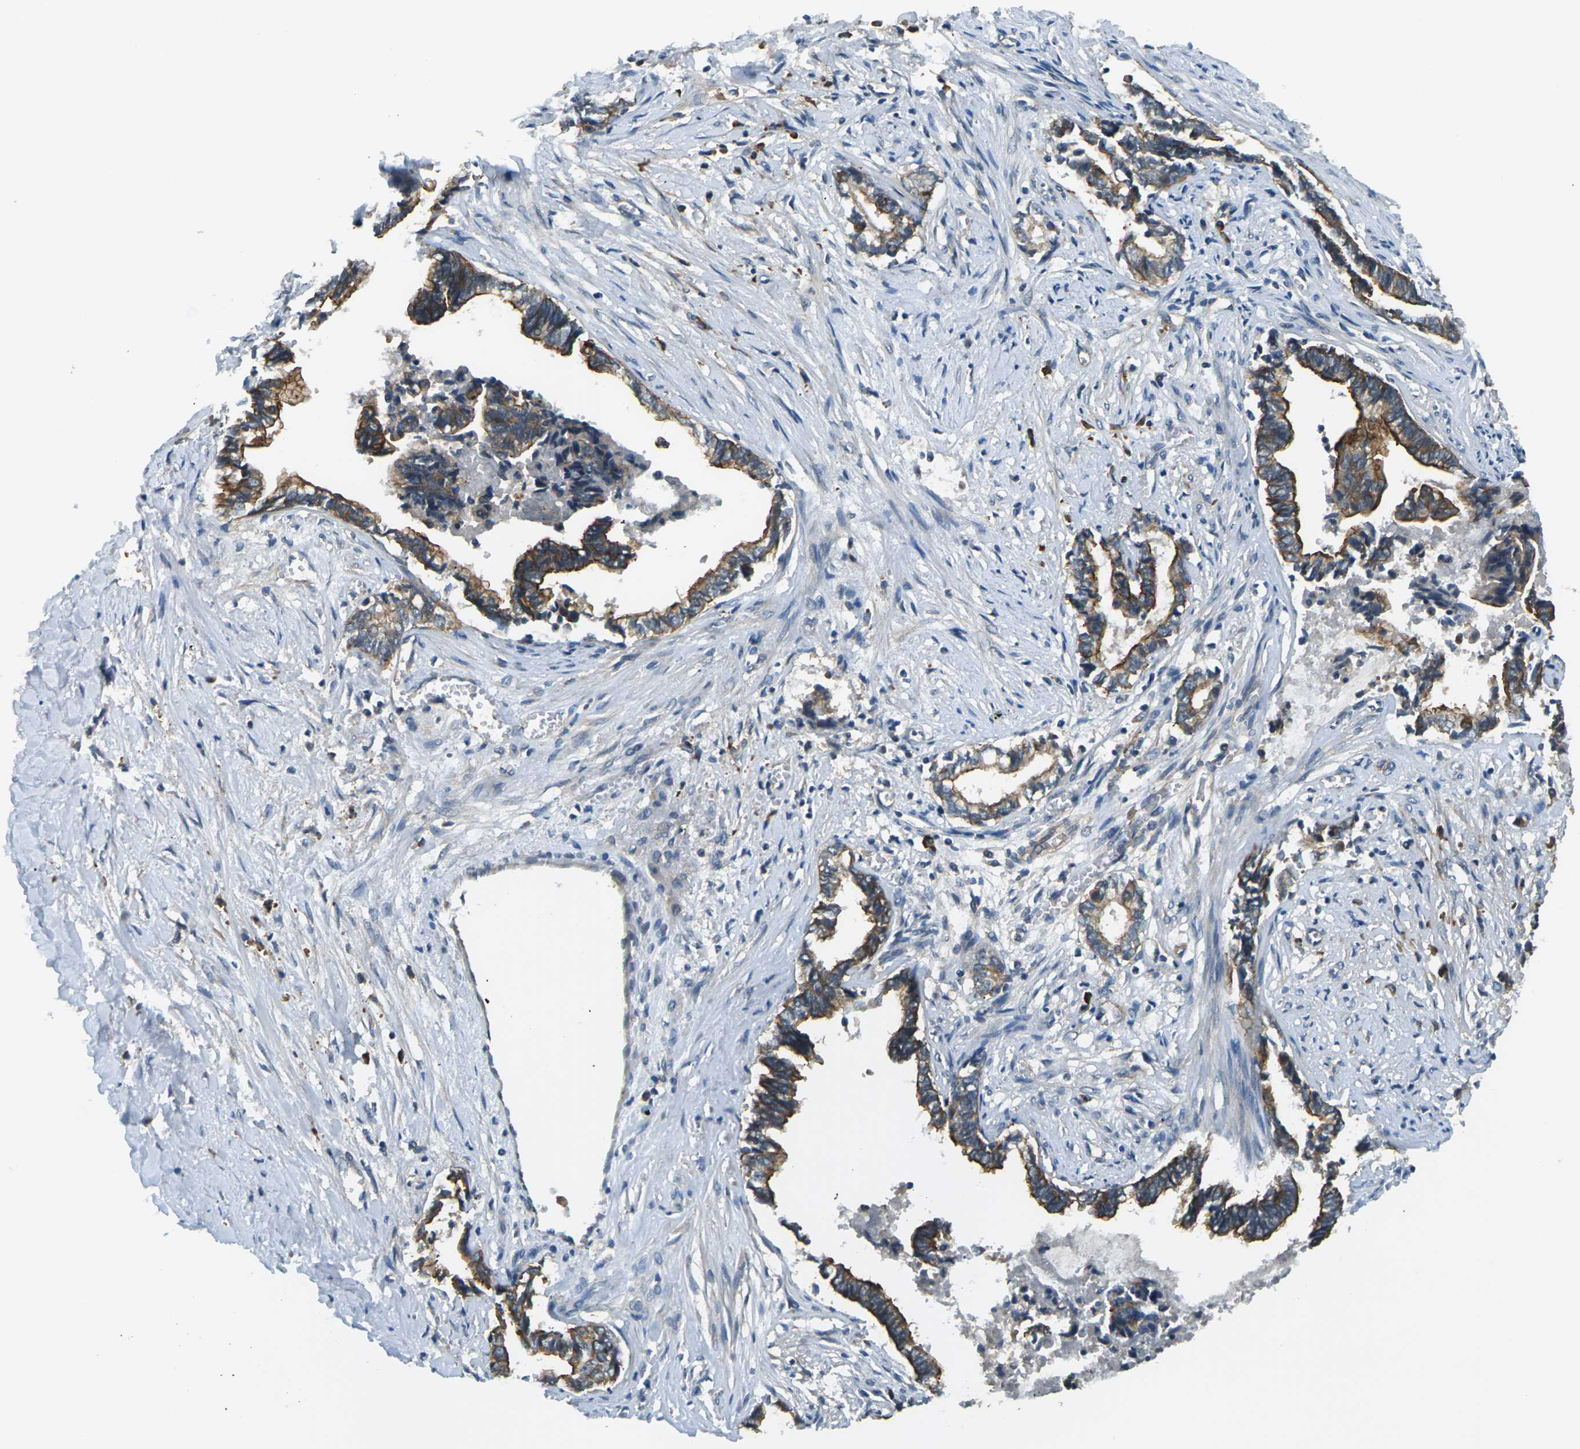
{"staining": {"intensity": "strong", "quantity": ">75%", "location": "cytoplasmic/membranous"}, "tissue": "liver cancer", "cell_type": "Tumor cells", "image_type": "cancer", "snomed": [{"axis": "morphology", "description": "Cholangiocarcinoma"}, {"axis": "topography", "description": "Liver"}], "caption": "Immunohistochemical staining of liver cancer reveals strong cytoplasmic/membranous protein positivity in approximately >75% of tumor cells.", "gene": "SLC13A3", "patient": {"sex": "male", "age": 57}}